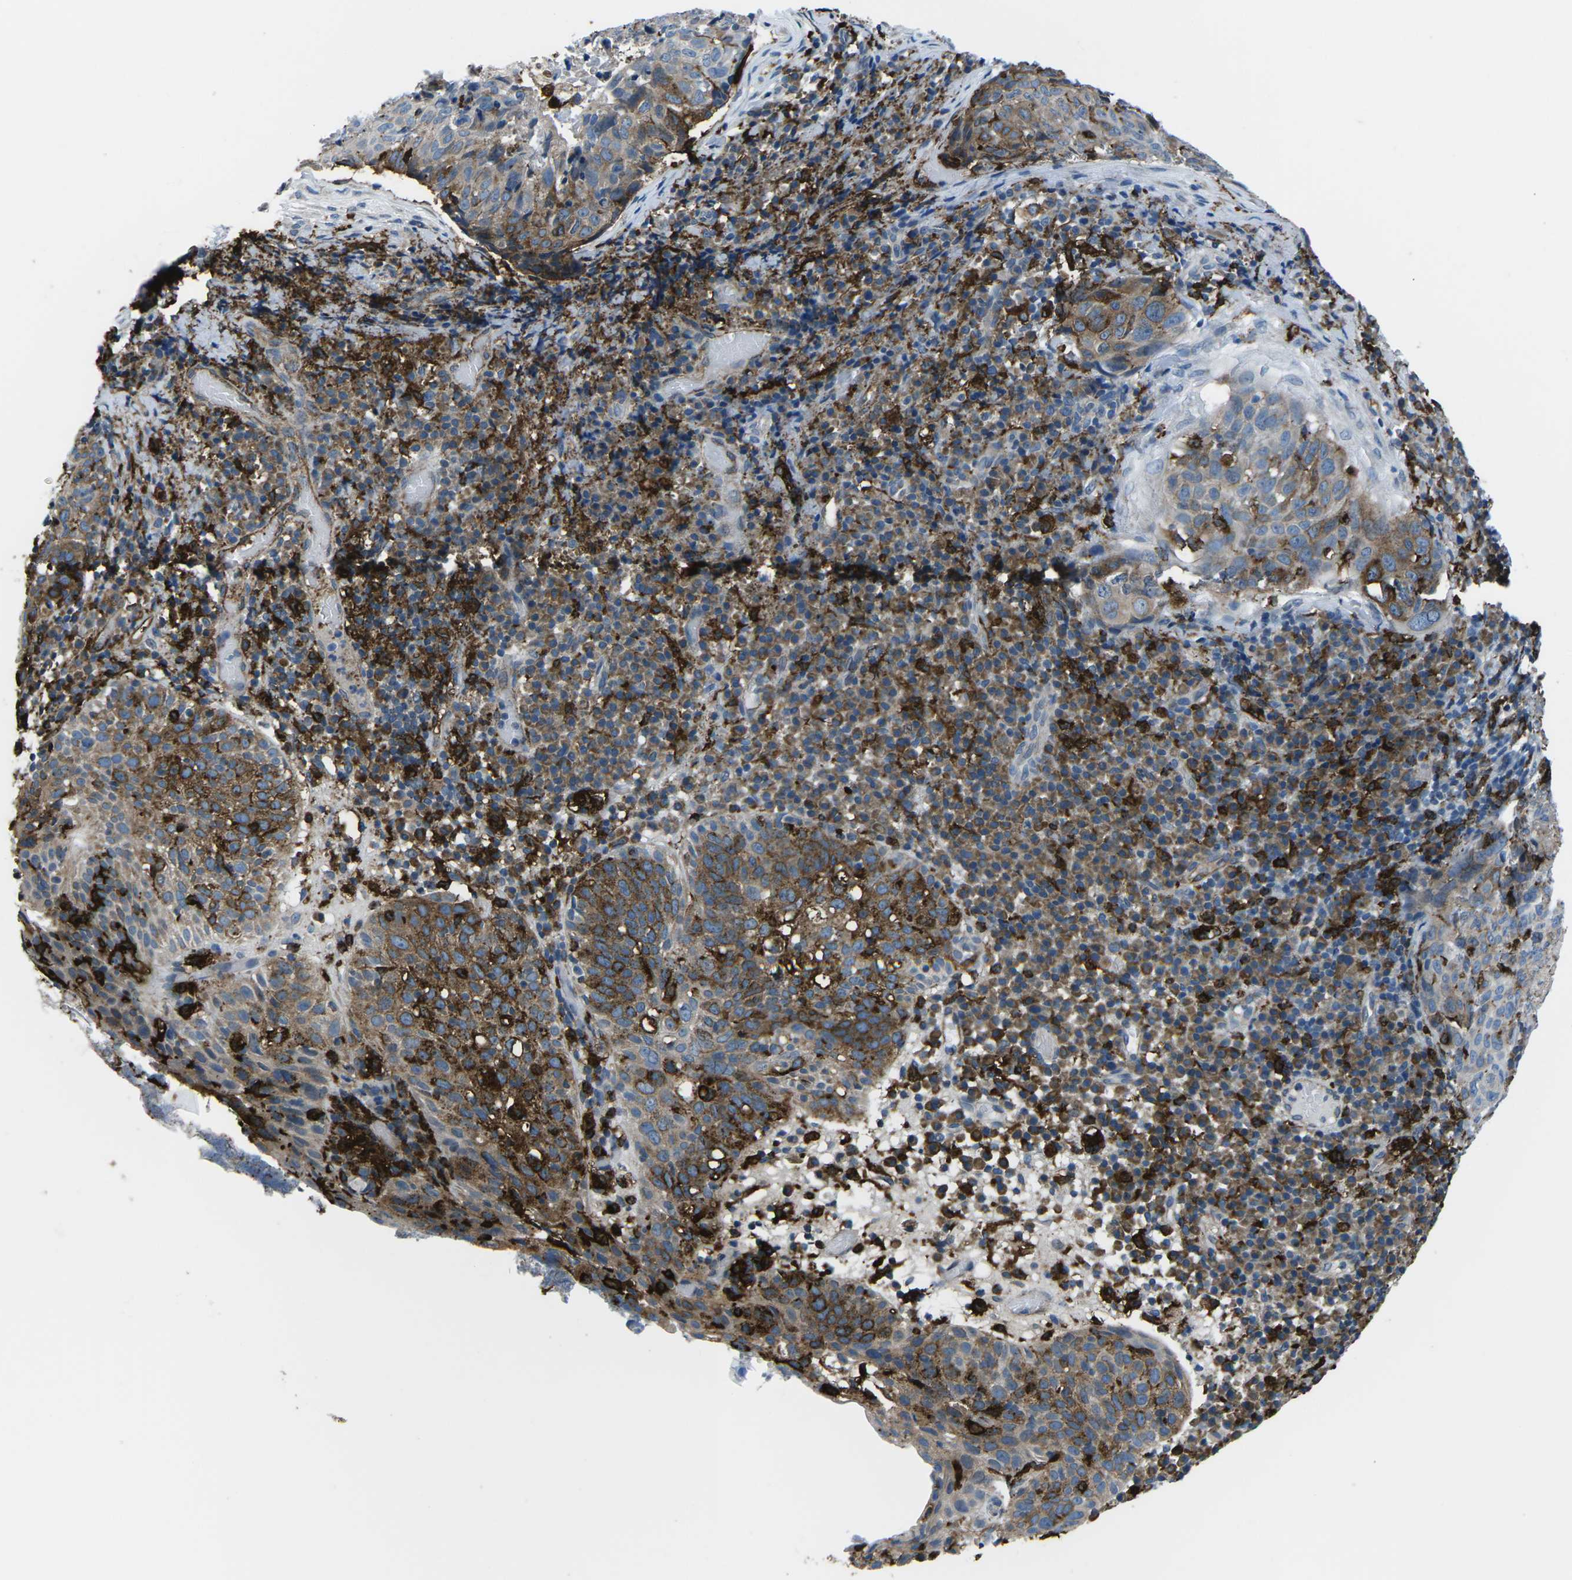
{"staining": {"intensity": "moderate", "quantity": ">75%", "location": "cytoplasmic/membranous"}, "tissue": "skin cancer", "cell_type": "Tumor cells", "image_type": "cancer", "snomed": [{"axis": "morphology", "description": "Squamous cell carcinoma in situ, NOS"}, {"axis": "morphology", "description": "Squamous cell carcinoma, NOS"}, {"axis": "topography", "description": "Skin"}], "caption": "Immunohistochemical staining of human skin cancer (squamous cell carcinoma in situ) displays medium levels of moderate cytoplasmic/membranous protein positivity in about >75% of tumor cells. (DAB IHC, brown staining for protein, blue staining for nuclei).", "gene": "PTPN1", "patient": {"sex": "male", "age": 93}}